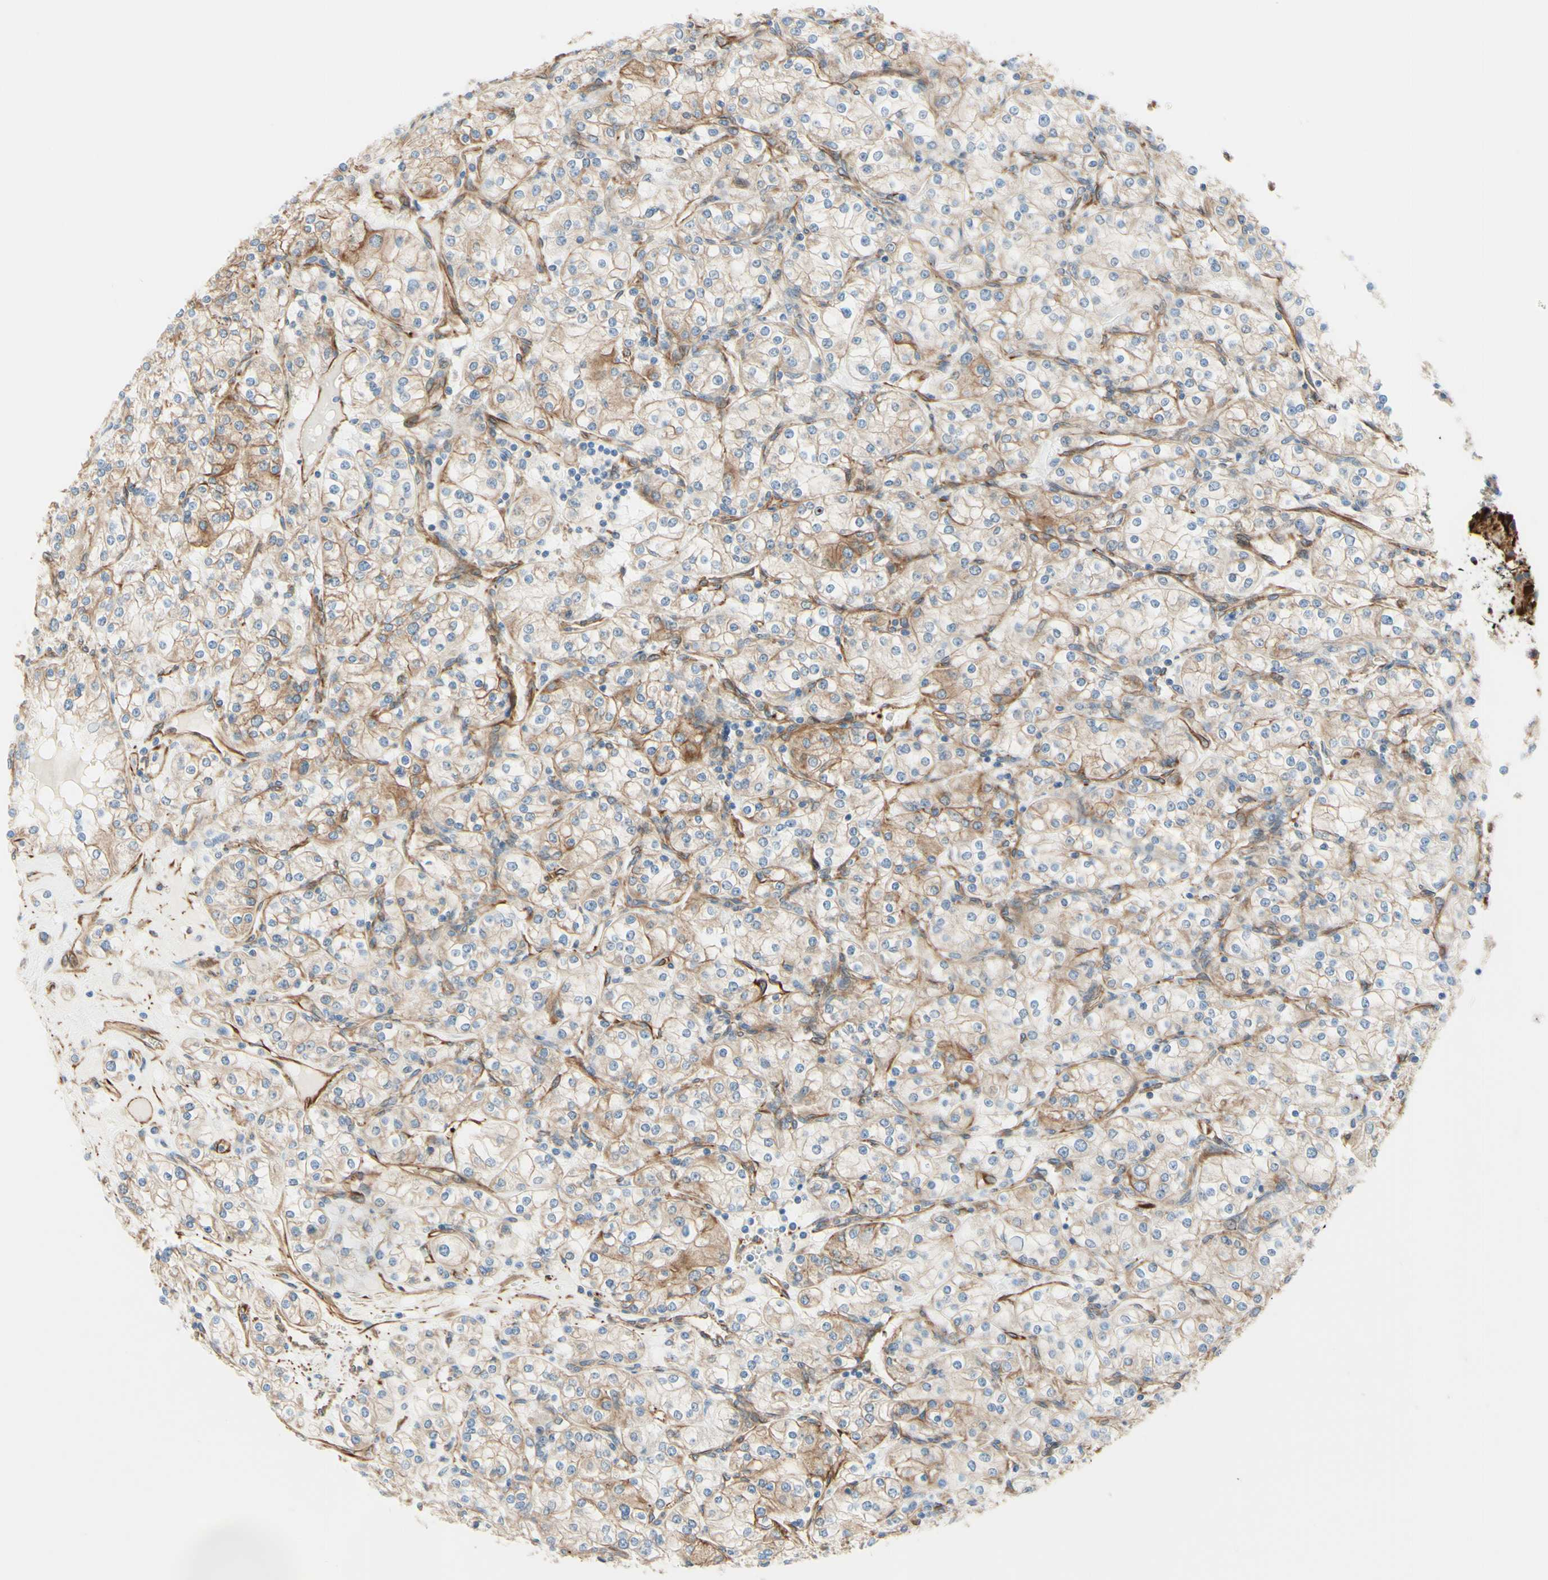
{"staining": {"intensity": "weak", "quantity": ">75%", "location": "cytoplasmic/membranous"}, "tissue": "renal cancer", "cell_type": "Tumor cells", "image_type": "cancer", "snomed": [{"axis": "morphology", "description": "Adenocarcinoma, NOS"}, {"axis": "topography", "description": "Kidney"}], "caption": "Renal cancer (adenocarcinoma) stained for a protein displays weak cytoplasmic/membranous positivity in tumor cells. (DAB (3,3'-diaminobenzidine) IHC, brown staining for protein, blue staining for nuclei).", "gene": "ENDOD1", "patient": {"sex": "male", "age": 77}}